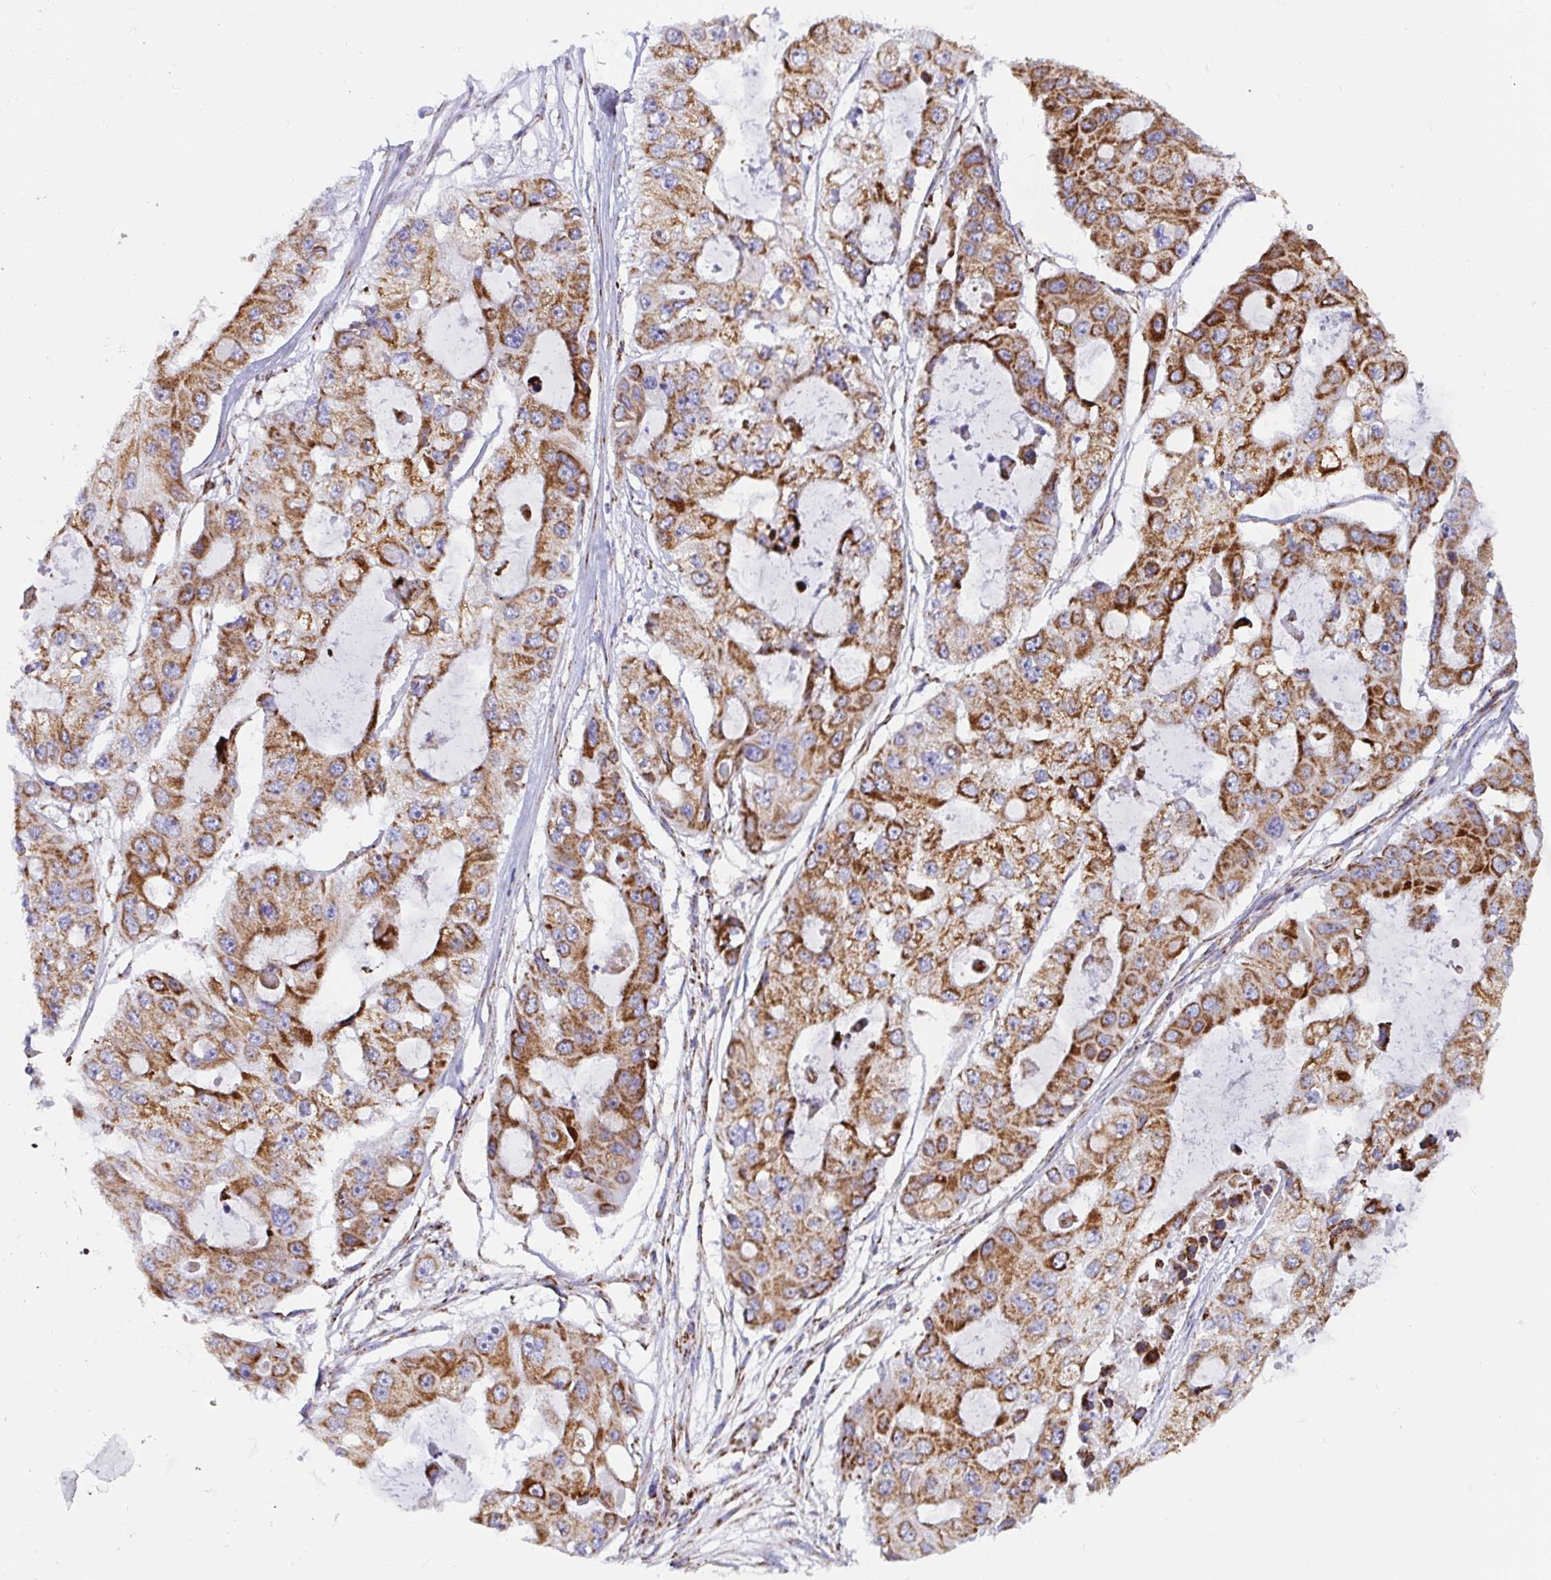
{"staining": {"intensity": "moderate", "quantity": ">75%", "location": "cytoplasmic/membranous"}, "tissue": "ovarian cancer", "cell_type": "Tumor cells", "image_type": "cancer", "snomed": [{"axis": "morphology", "description": "Cystadenocarcinoma, serous, NOS"}, {"axis": "topography", "description": "Ovary"}], "caption": "High-magnification brightfield microscopy of ovarian cancer stained with DAB (brown) and counterstained with hematoxylin (blue). tumor cells exhibit moderate cytoplasmic/membranous staining is seen in approximately>75% of cells.", "gene": "ATP5MJ", "patient": {"sex": "female", "age": 56}}